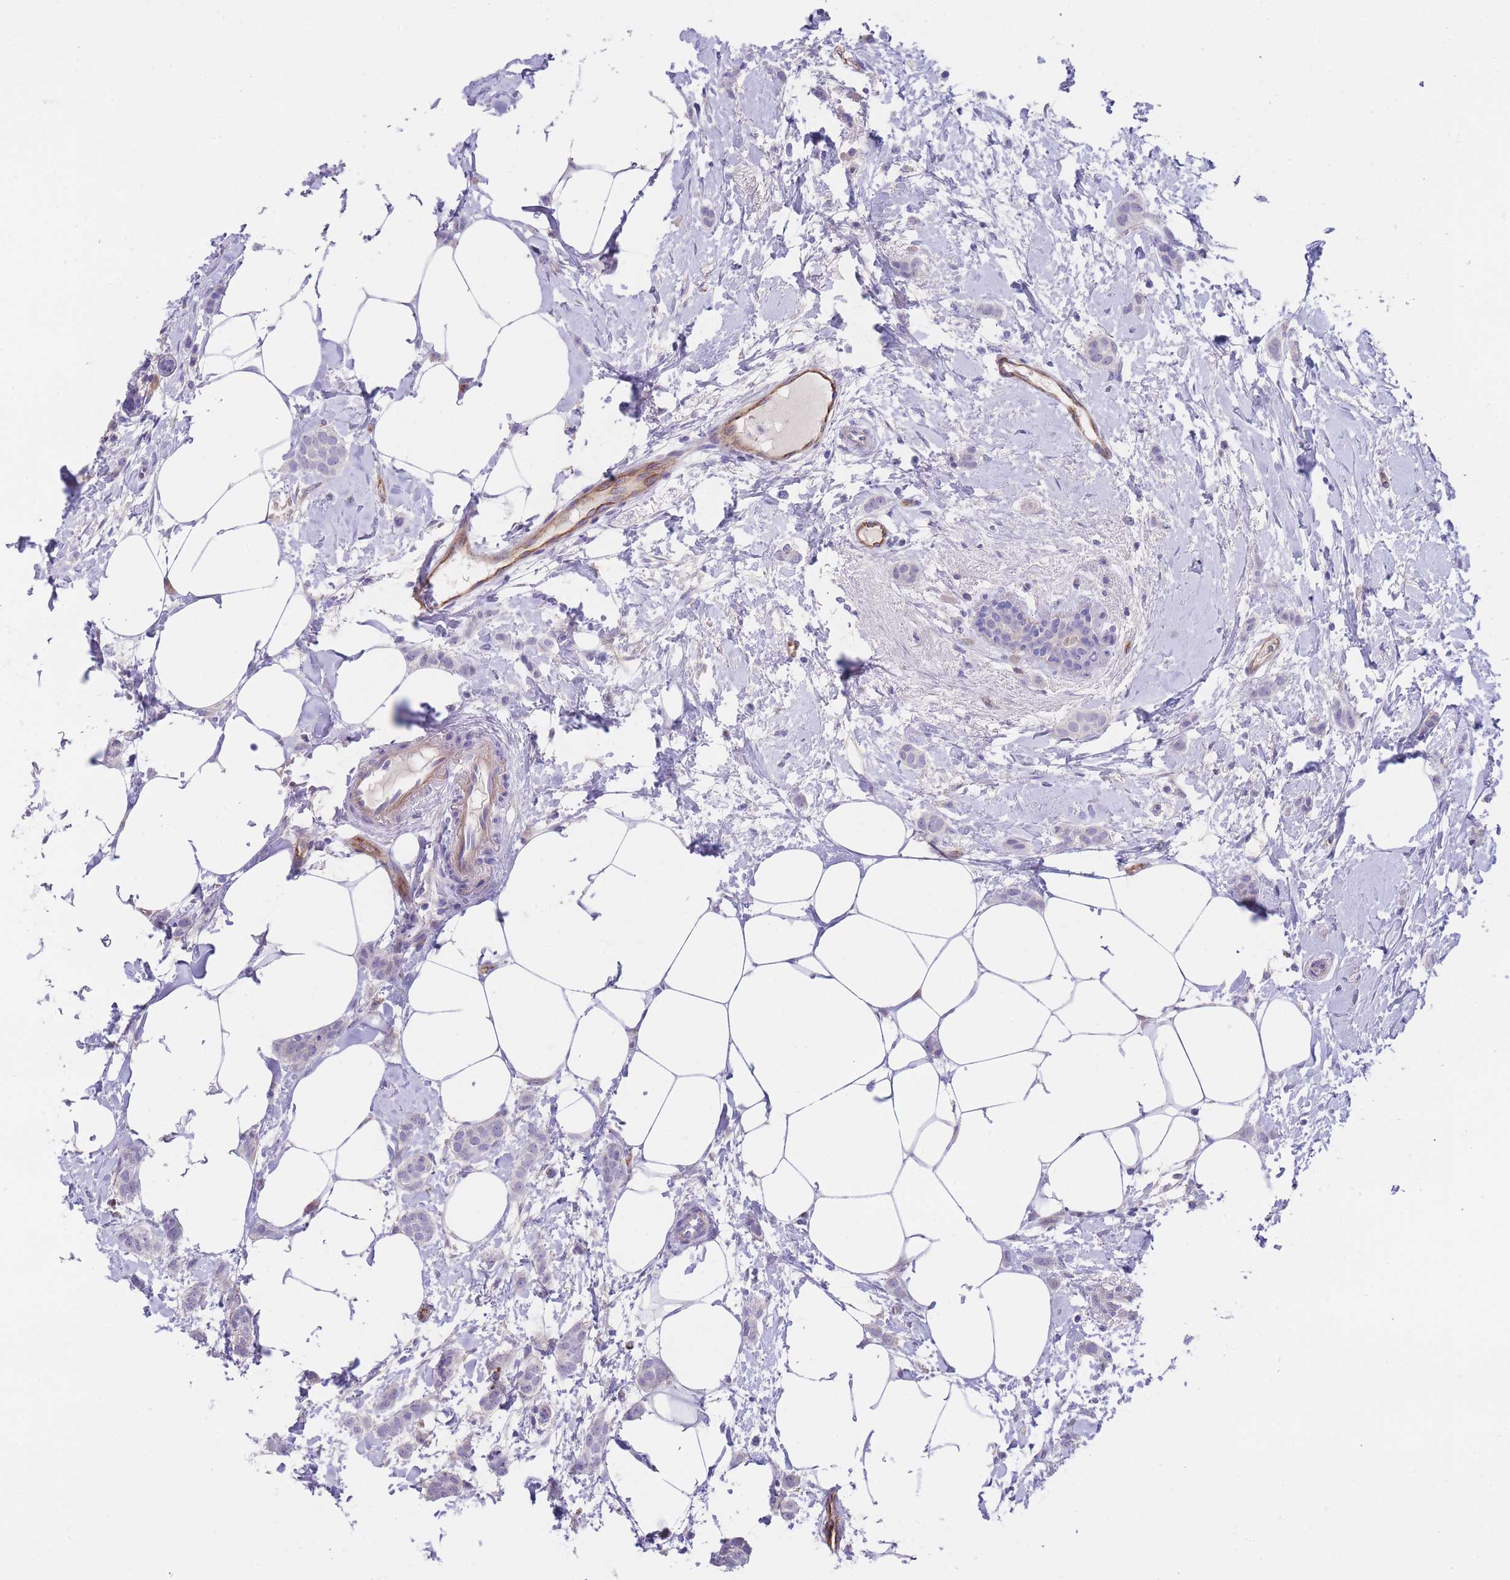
{"staining": {"intensity": "negative", "quantity": "none", "location": "none"}, "tissue": "breast cancer", "cell_type": "Tumor cells", "image_type": "cancer", "snomed": [{"axis": "morphology", "description": "Duct carcinoma"}, {"axis": "topography", "description": "Breast"}], "caption": "There is no significant positivity in tumor cells of breast cancer (invasive ductal carcinoma).", "gene": "DET1", "patient": {"sex": "female", "age": 72}}